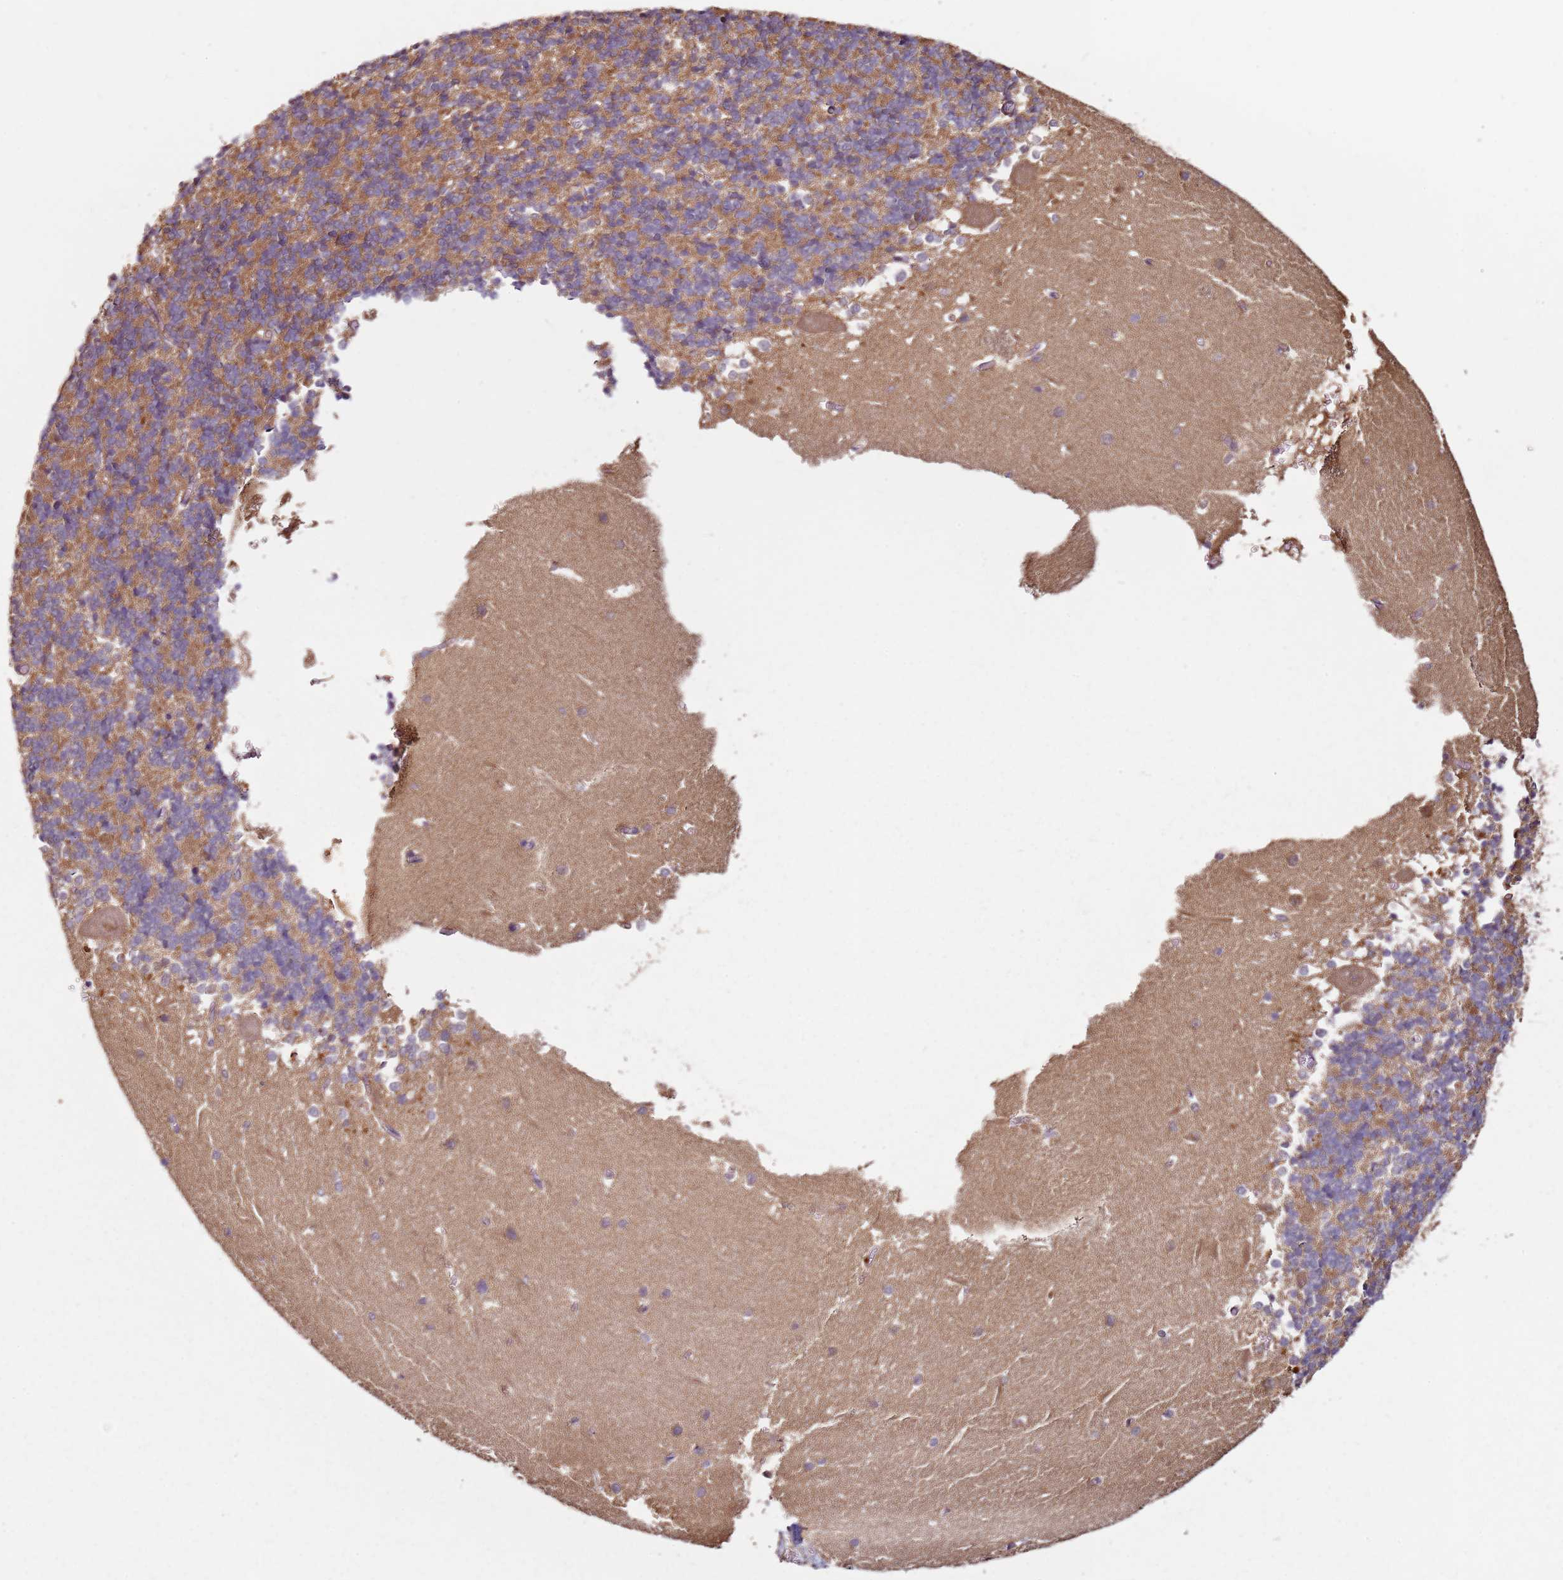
{"staining": {"intensity": "moderate", "quantity": ">75%", "location": "cytoplasmic/membranous"}, "tissue": "cerebellum", "cell_type": "Cells in granular layer", "image_type": "normal", "snomed": [{"axis": "morphology", "description": "Normal tissue, NOS"}, {"axis": "topography", "description": "Cerebellum"}], "caption": "An IHC micrograph of unremarkable tissue is shown. Protein staining in brown shows moderate cytoplasmic/membranous positivity in cerebellum within cells in granular layer. (DAB (3,3'-diaminobenzidine) = brown stain, brightfield microscopy at high magnification).", "gene": "MDH1", "patient": {"sex": "male", "age": 37}}